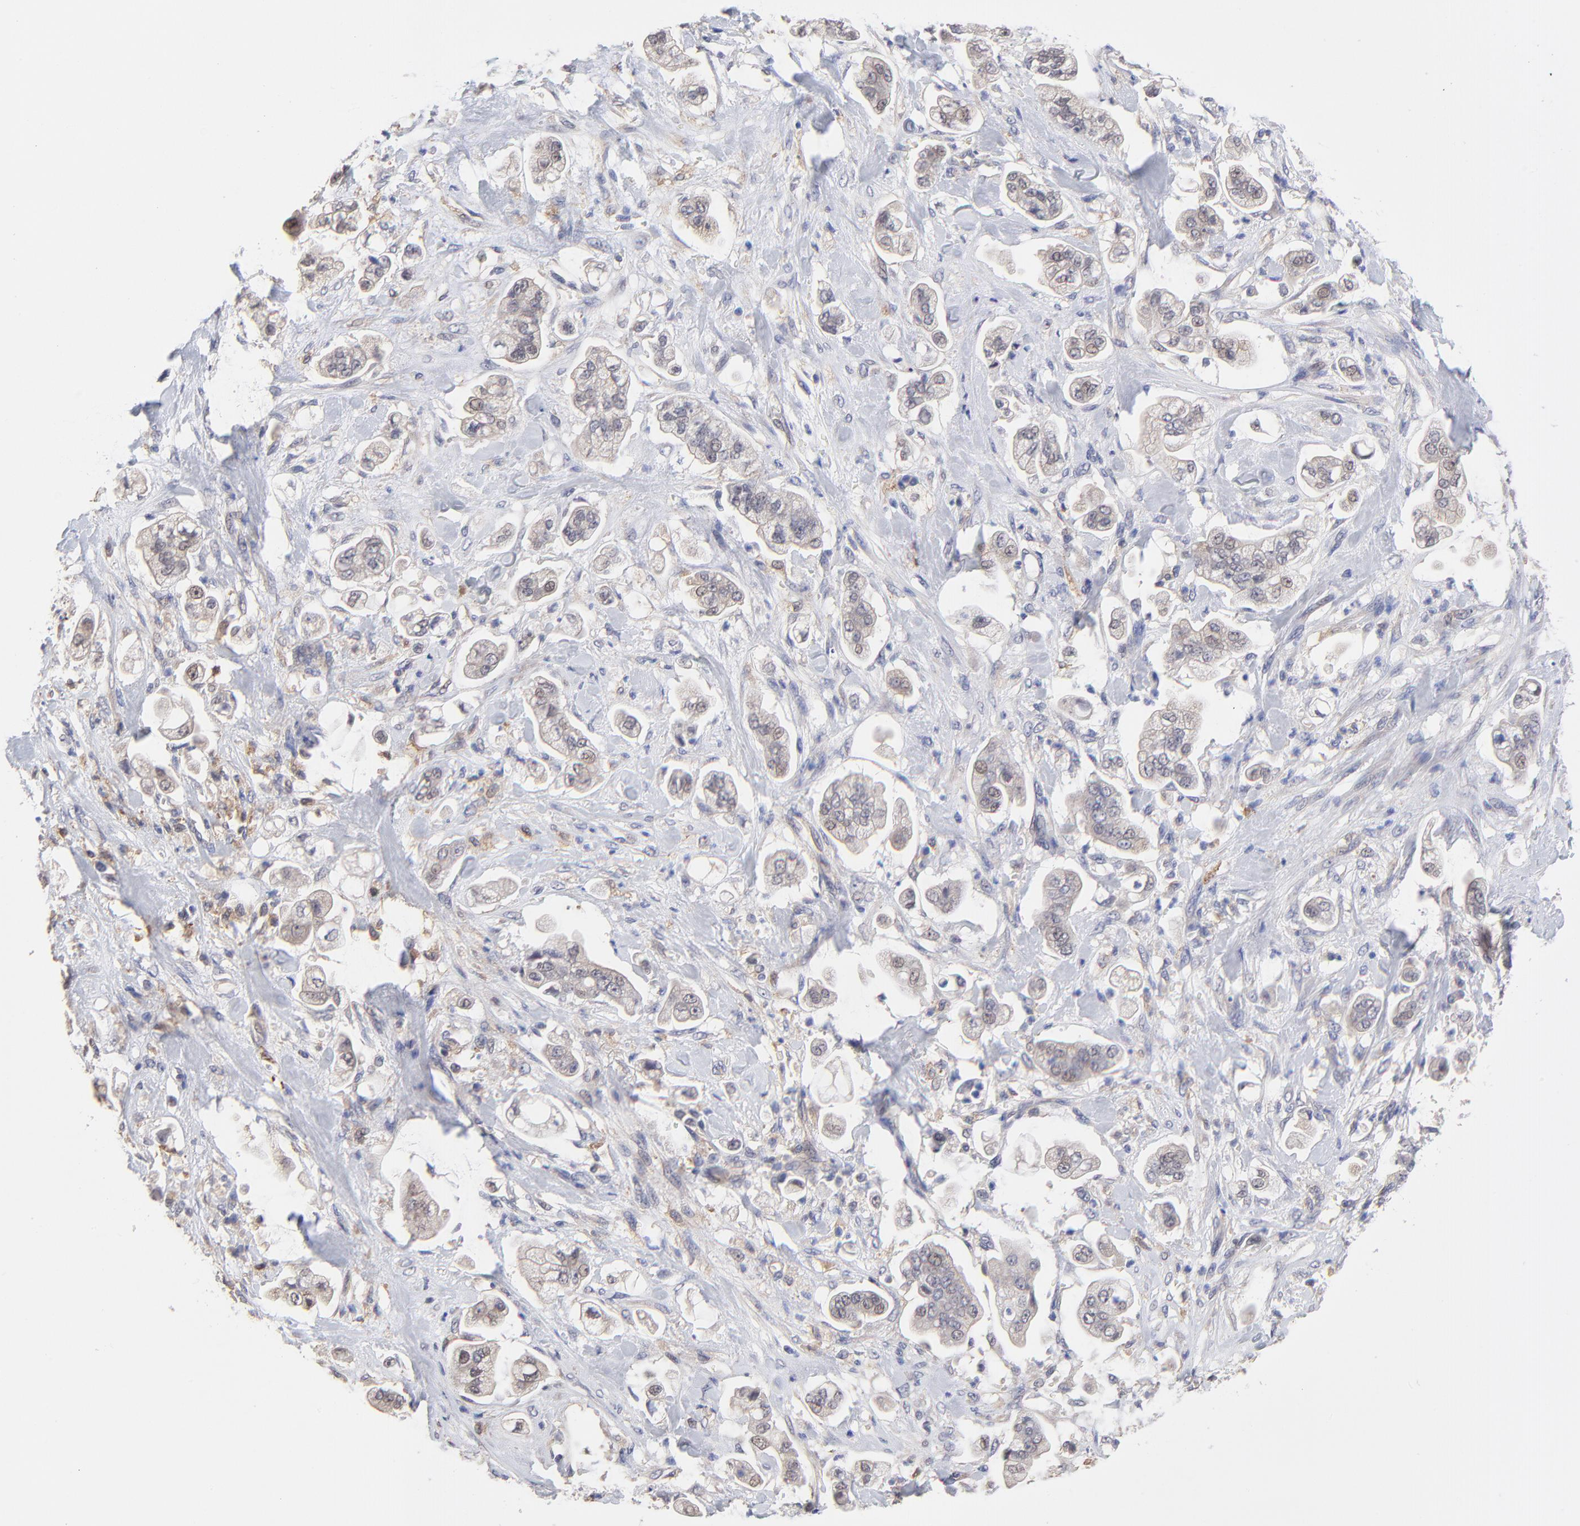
{"staining": {"intensity": "weak", "quantity": "<25%", "location": "cytoplasmic/membranous"}, "tissue": "stomach cancer", "cell_type": "Tumor cells", "image_type": "cancer", "snomed": [{"axis": "morphology", "description": "Adenocarcinoma, NOS"}, {"axis": "topography", "description": "Stomach"}], "caption": "This is an immunohistochemistry photomicrograph of human adenocarcinoma (stomach). There is no staining in tumor cells.", "gene": "PDE4B", "patient": {"sex": "male", "age": 62}}